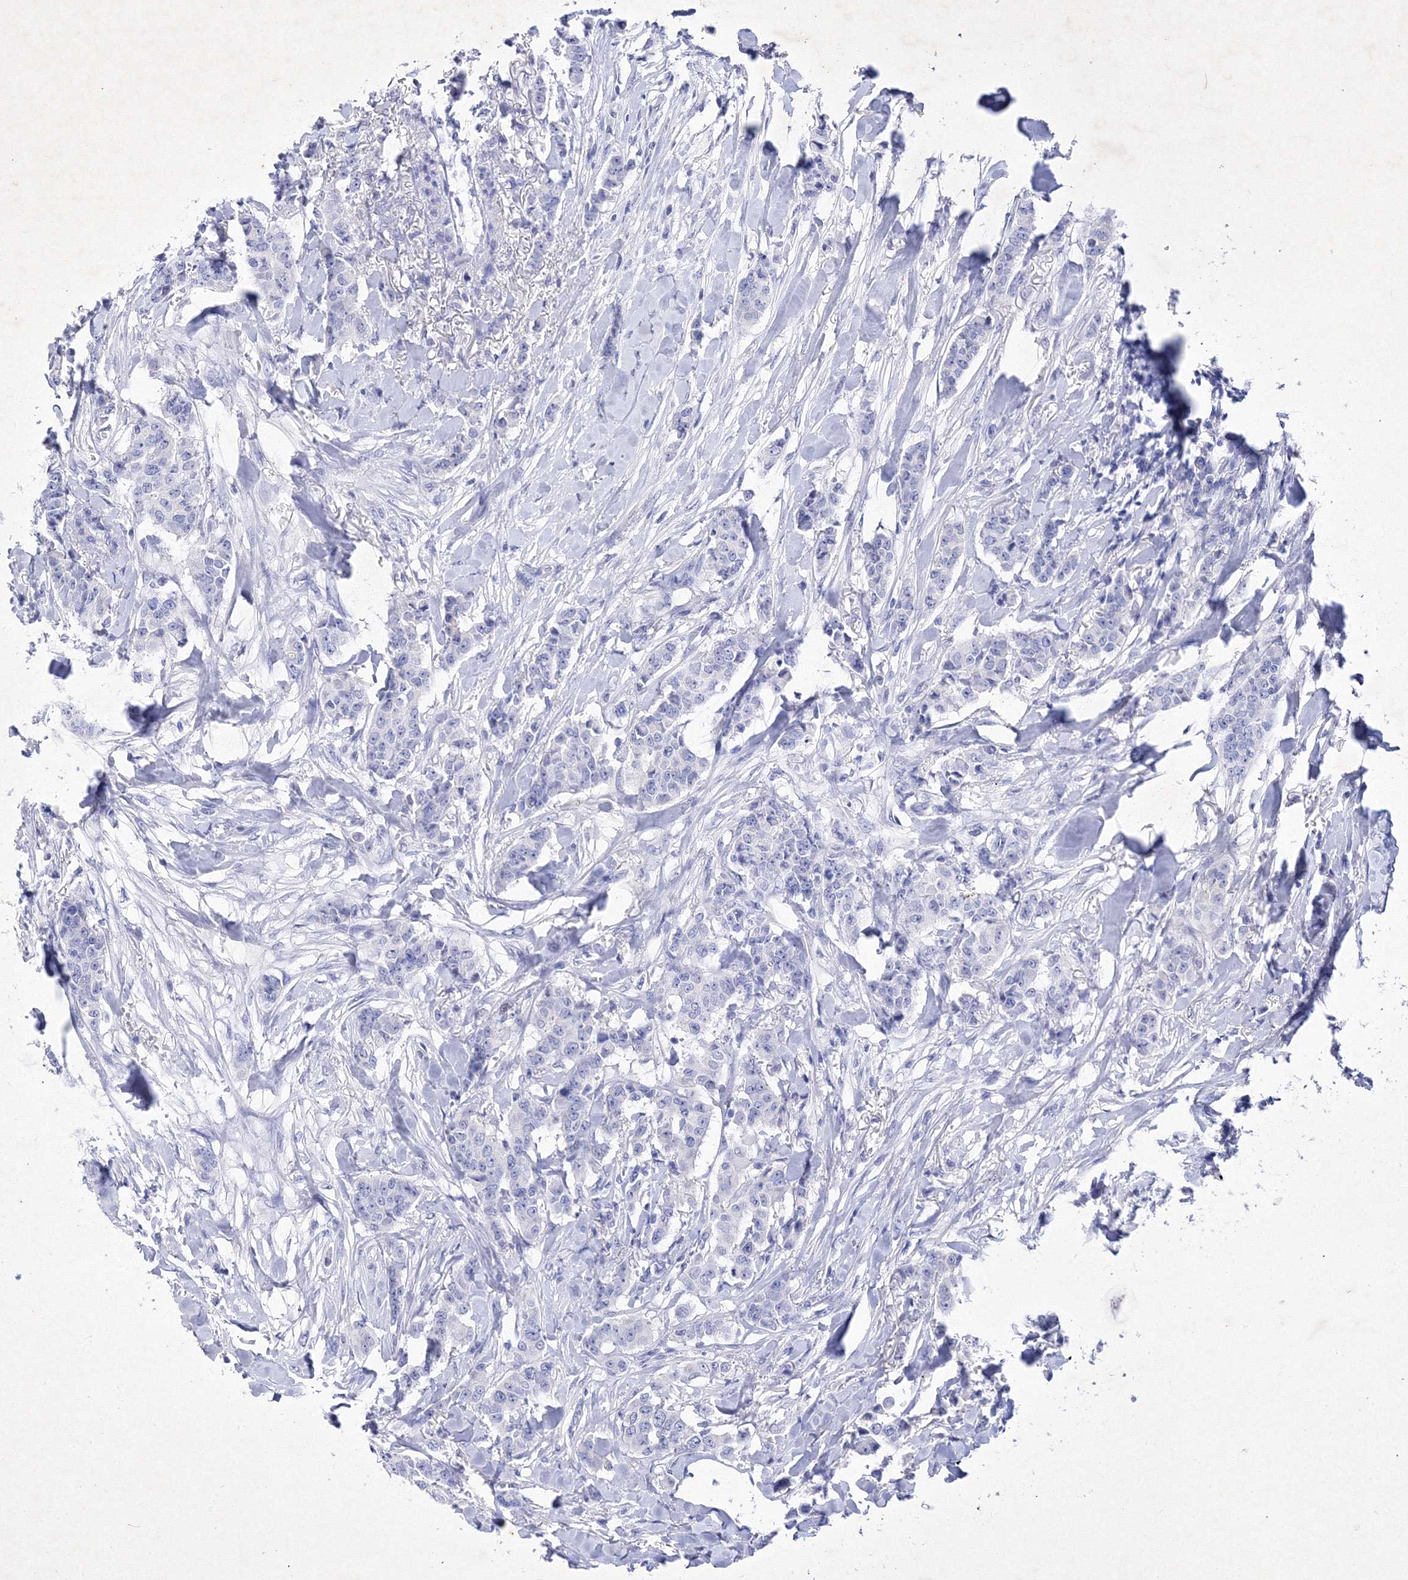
{"staining": {"intensity": "negative", "quantity": "none", "location": "none"}, "tissue": "breast cancer", "cell_type": "Tumor cells", "image_type": "cancer", "snomed": [{"axis": "morphology", "description": "Duct carcinoma"}, {"axis": "topography", "description": "Breast"}], "caption": "A high-resolution histopathology image shows immunohistochemistry (IHC) staining of breast intraductal carcinoma, which shows no significant expression in tumor cells. The staining is performed using DAB (3,3'-diaminobenzidine) brown chromogen with nuclei counter-stained in using hematoxylin.", "gene": "GPN1", "patient": {"sex": "female", "age": 40}}